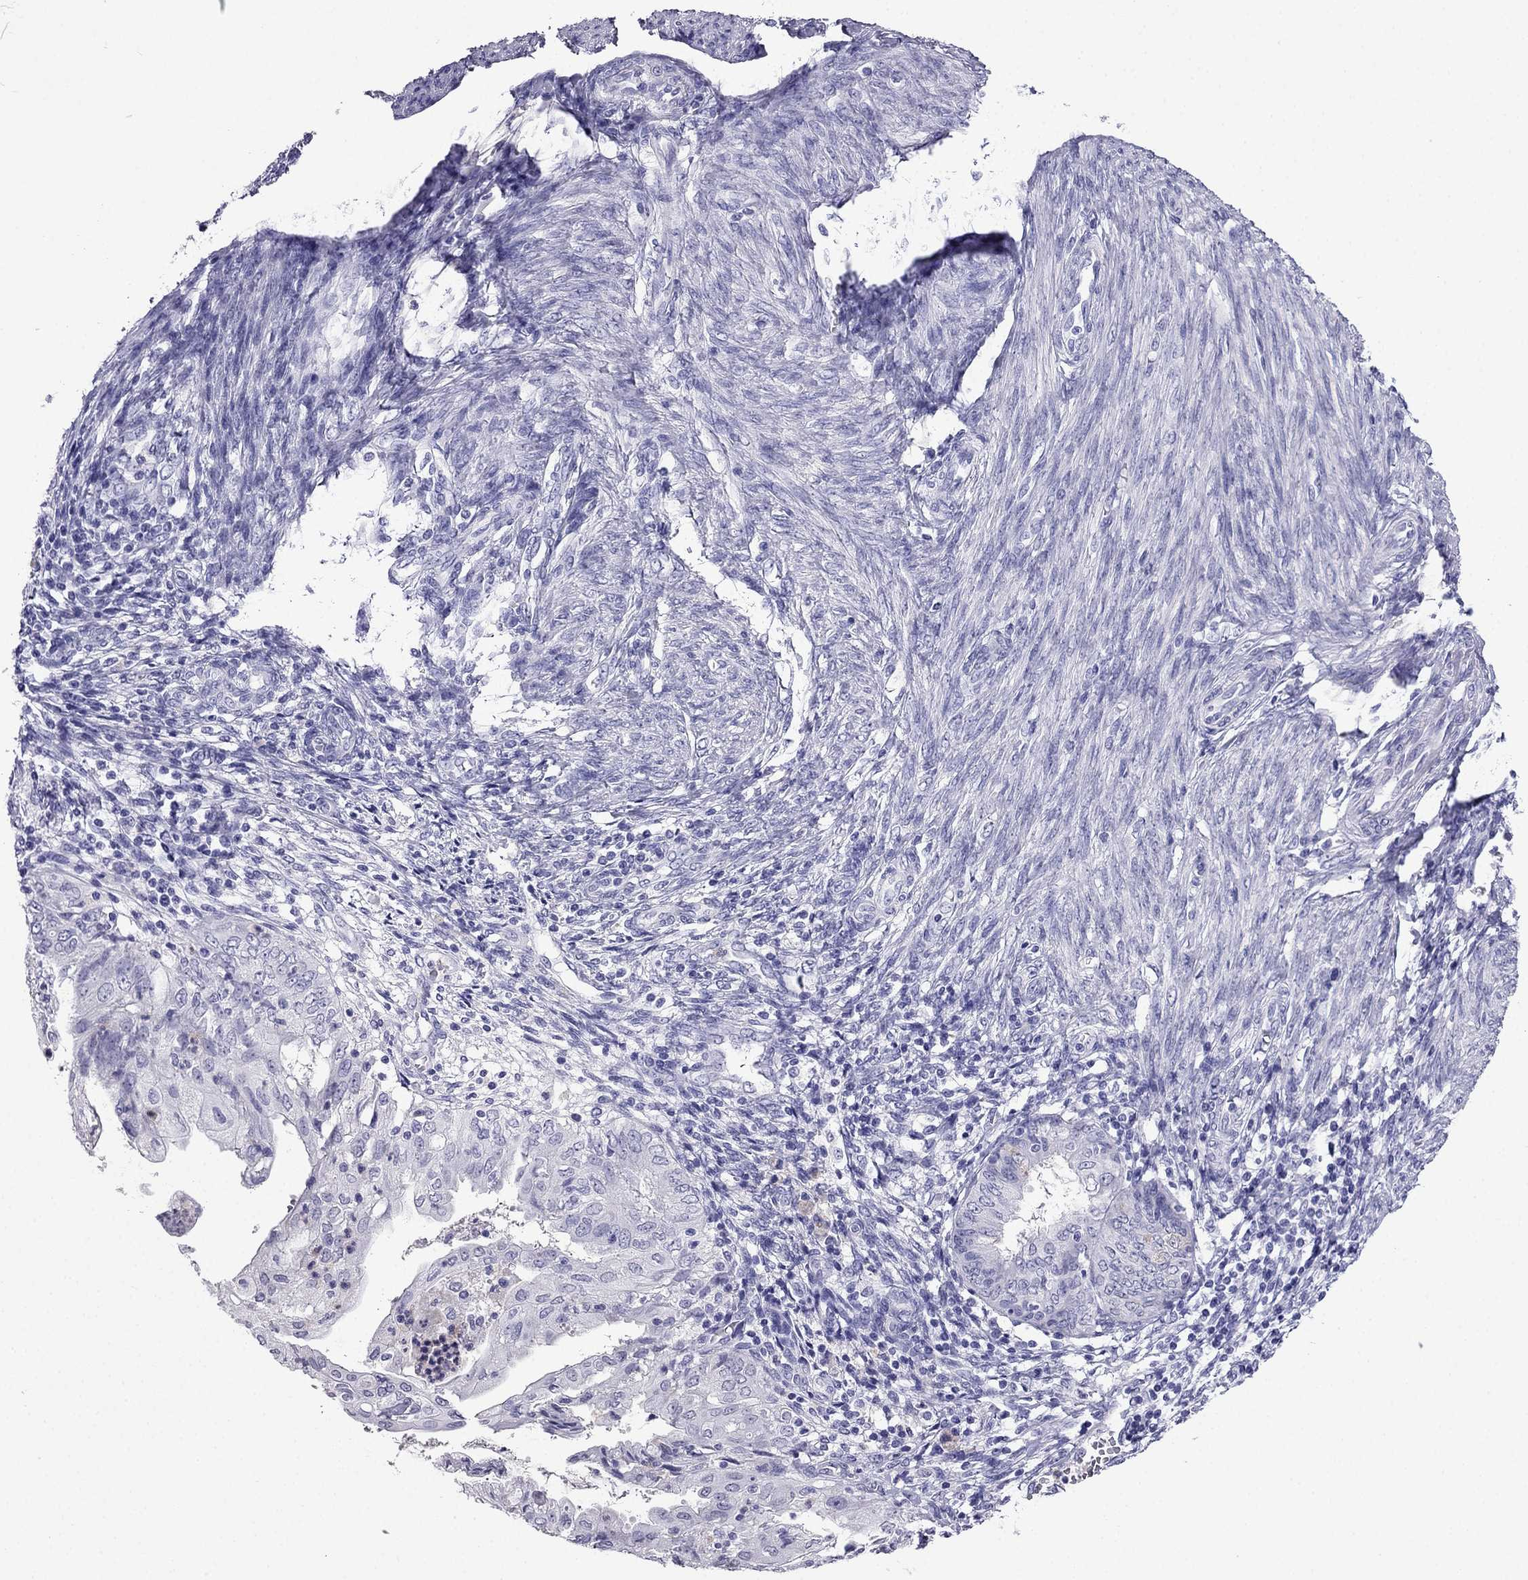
{"staining": {"intensity": "negative", "quantity": "none", "location": "none"}, "tissue": "endometrial cancer", "cell_type": "Tumor cells", "image_type": "cancer", "snomed": [{"axis": "morphology", "description": "Adenocarcinoma, NOS"}, {"axis": "topography", "description": "Endometrium"}], "caption": "DAB (3,3'-diaminobenzidine) immunohistochemical staining of human endometrial adenocarcinoma exhibits no significant expression in tumor cells. The staining is performed using DAB brown chromogen with nuclei counter-stained in using hematoxylin.", "gene": "CDHR4", "patient": {"sex": "female", "age": 68}}